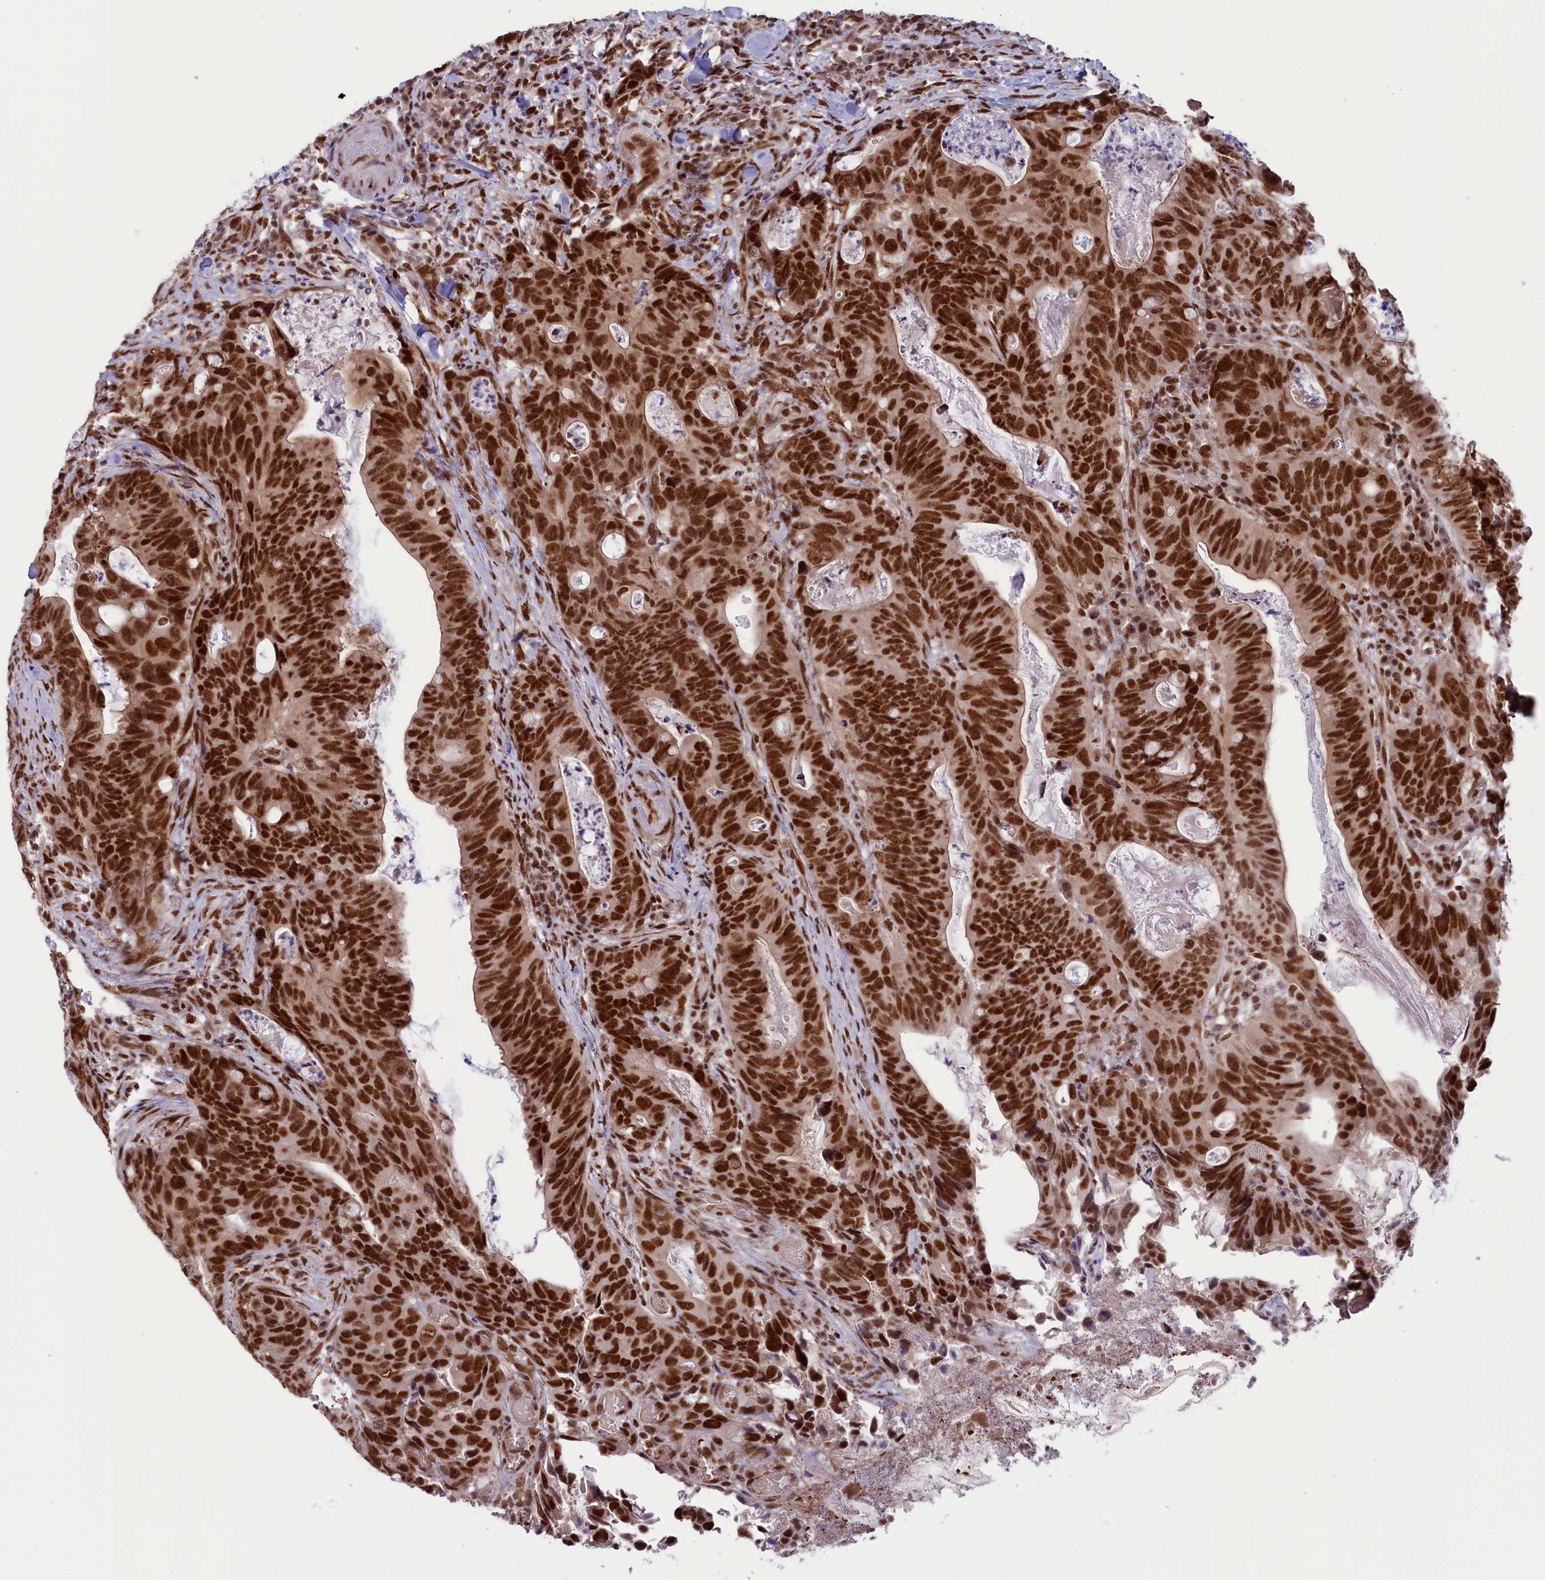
{"staining": {"intensity": "strong", "quantity": ">75%", "location": "nuclear"}, "tissue": "colorectal cancer", "cell_type": "Tumor cells", "image_type": "cancer", "snomed": [{"axis": "morphology", "description": "Adenocarcinoma, NOS"}, {"axis": "topography", "description": "Colon"}], "caption": "Colorectal adenocarcinoma stained with DAB (3,3'-diaminobenzidine) IHC shows high levels of strong nuclear expression in about >75% of tumor cells. Immunohistochemistry stains the protein in brown and the nuclei are stained blue.", "gene": "MPHOSPH8", "patient": {"sex": "female", "age": 82}}